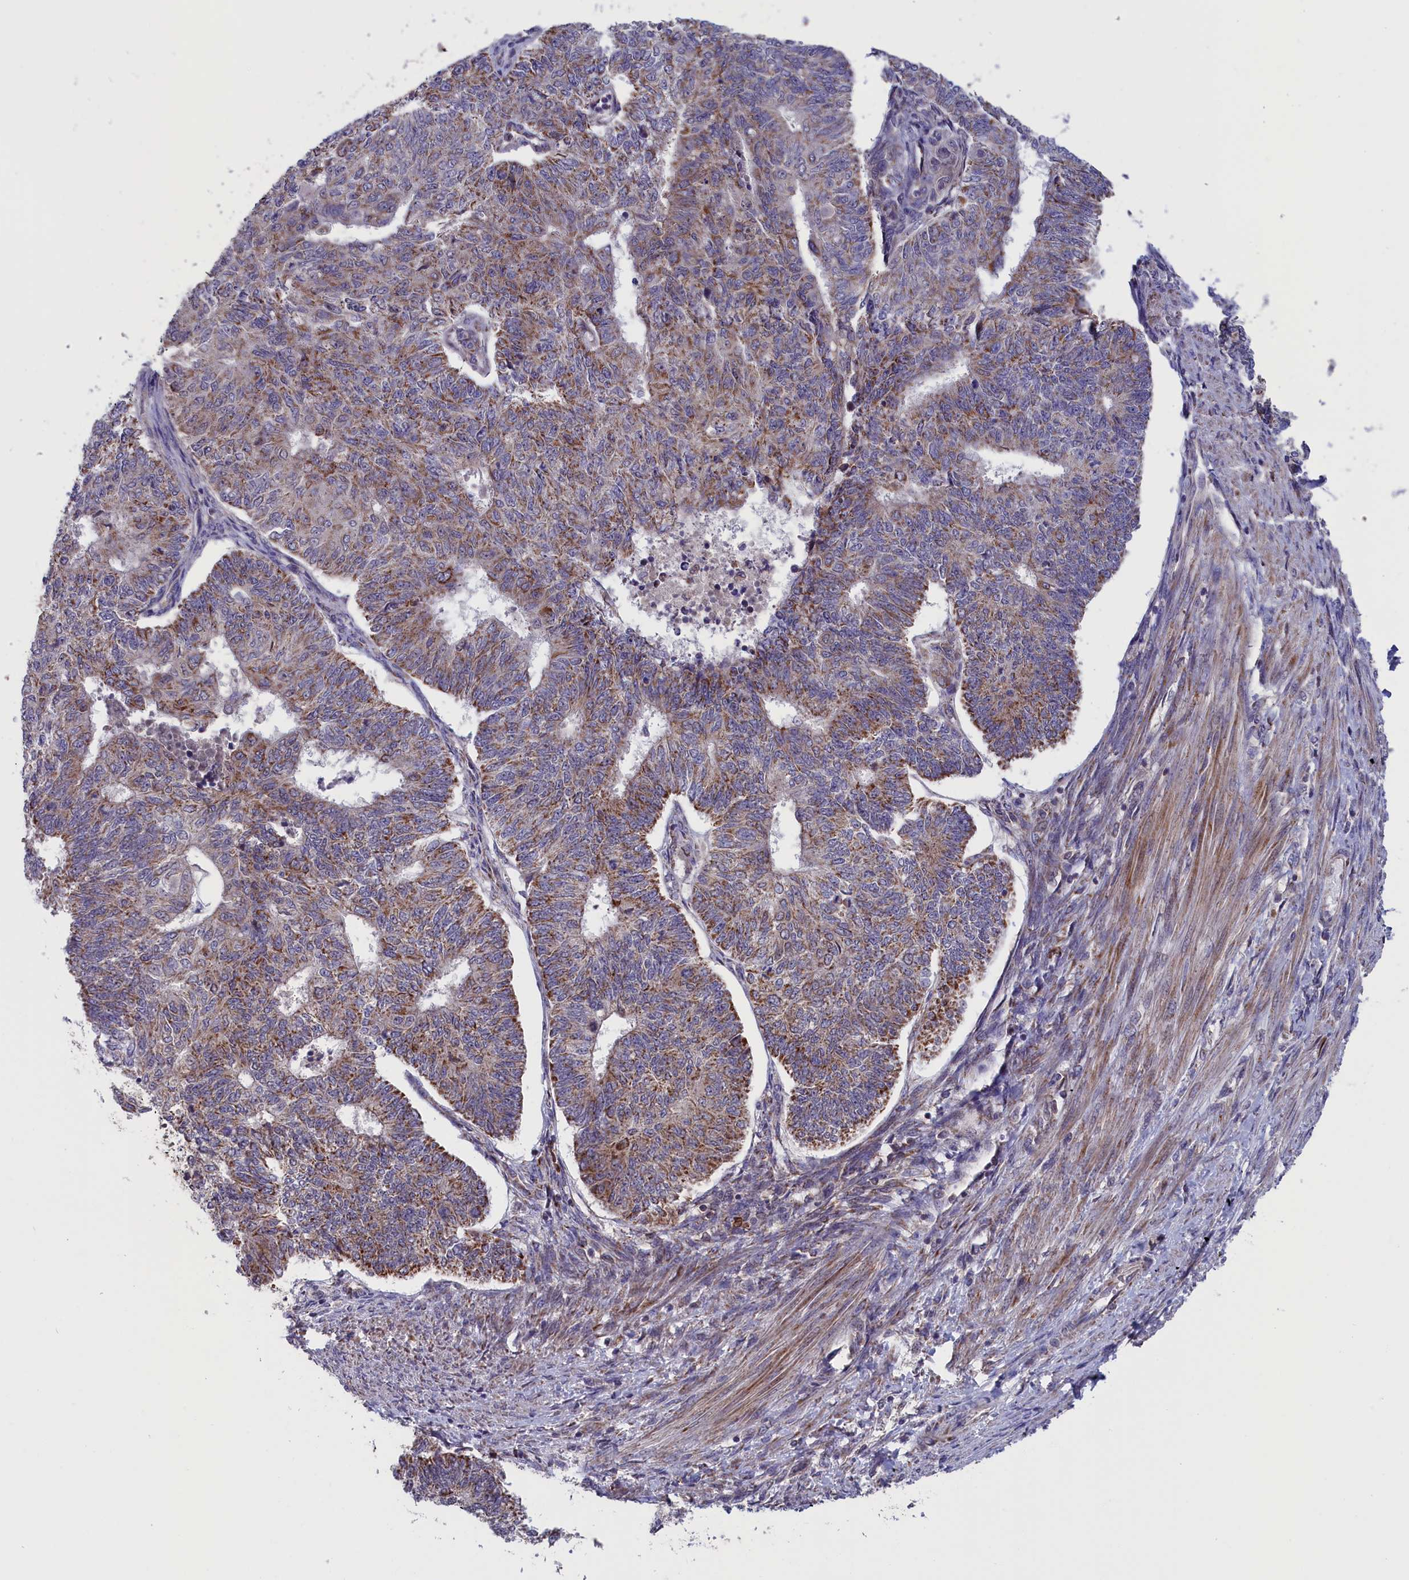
{"staining": {"intensity": "weak", "quantity": "25%-75%", "location": "cytoplasmic/membranous"}, "tissue": "endometrial cancer", "cell_type": "Tumor cells", "image_type": "cancer", "snomed": [{"axis": "morphology", "description": "Adenocarcinoma, NOS"}, {"axis": "topography", "description": "Endometrium"}], "caption": "There is low levels of weak cytoplasmic/membranous positivity in tumor cells of adenocarcinoma (endometrial), as demonstrated by immunohistochemical staining (brown color).", "gene": "TIMM44", "patient": {"sex": "female", "age": 32}}